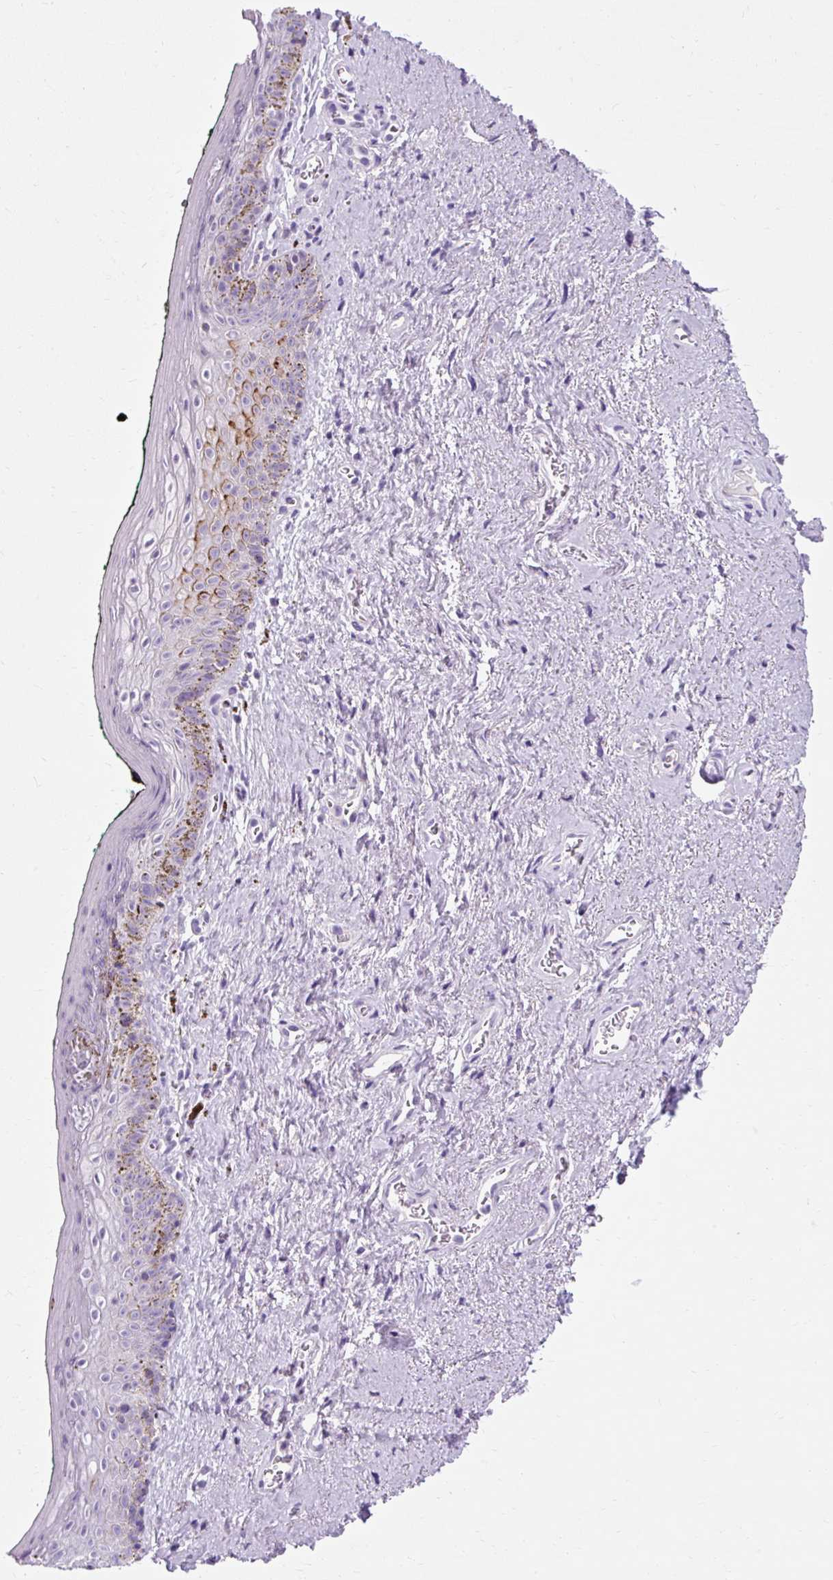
{"staining": {"intensity": "negative", "quantity": "none", "location": "none"}, "tissue": "vagina", "cell_type": "Squamous epithelial cells", "image_type": "normal", "snomed": [{"axis": "morphology", "description": "Normal tissue, NOS"}, {"axis": "topography", "description": "Vulva"}, {"axis": "topography", "description": "Vagina"}, {"axis": "topography", "description": "Peripheral nerve tissue"}], "caption": "Human vagina stained for a protein using immunohistochemistry (IHC) reveals no expression in squamous epithelial cells.", "gene": "B3GNT4", "patient": {"sex": "female", "age": 66}}